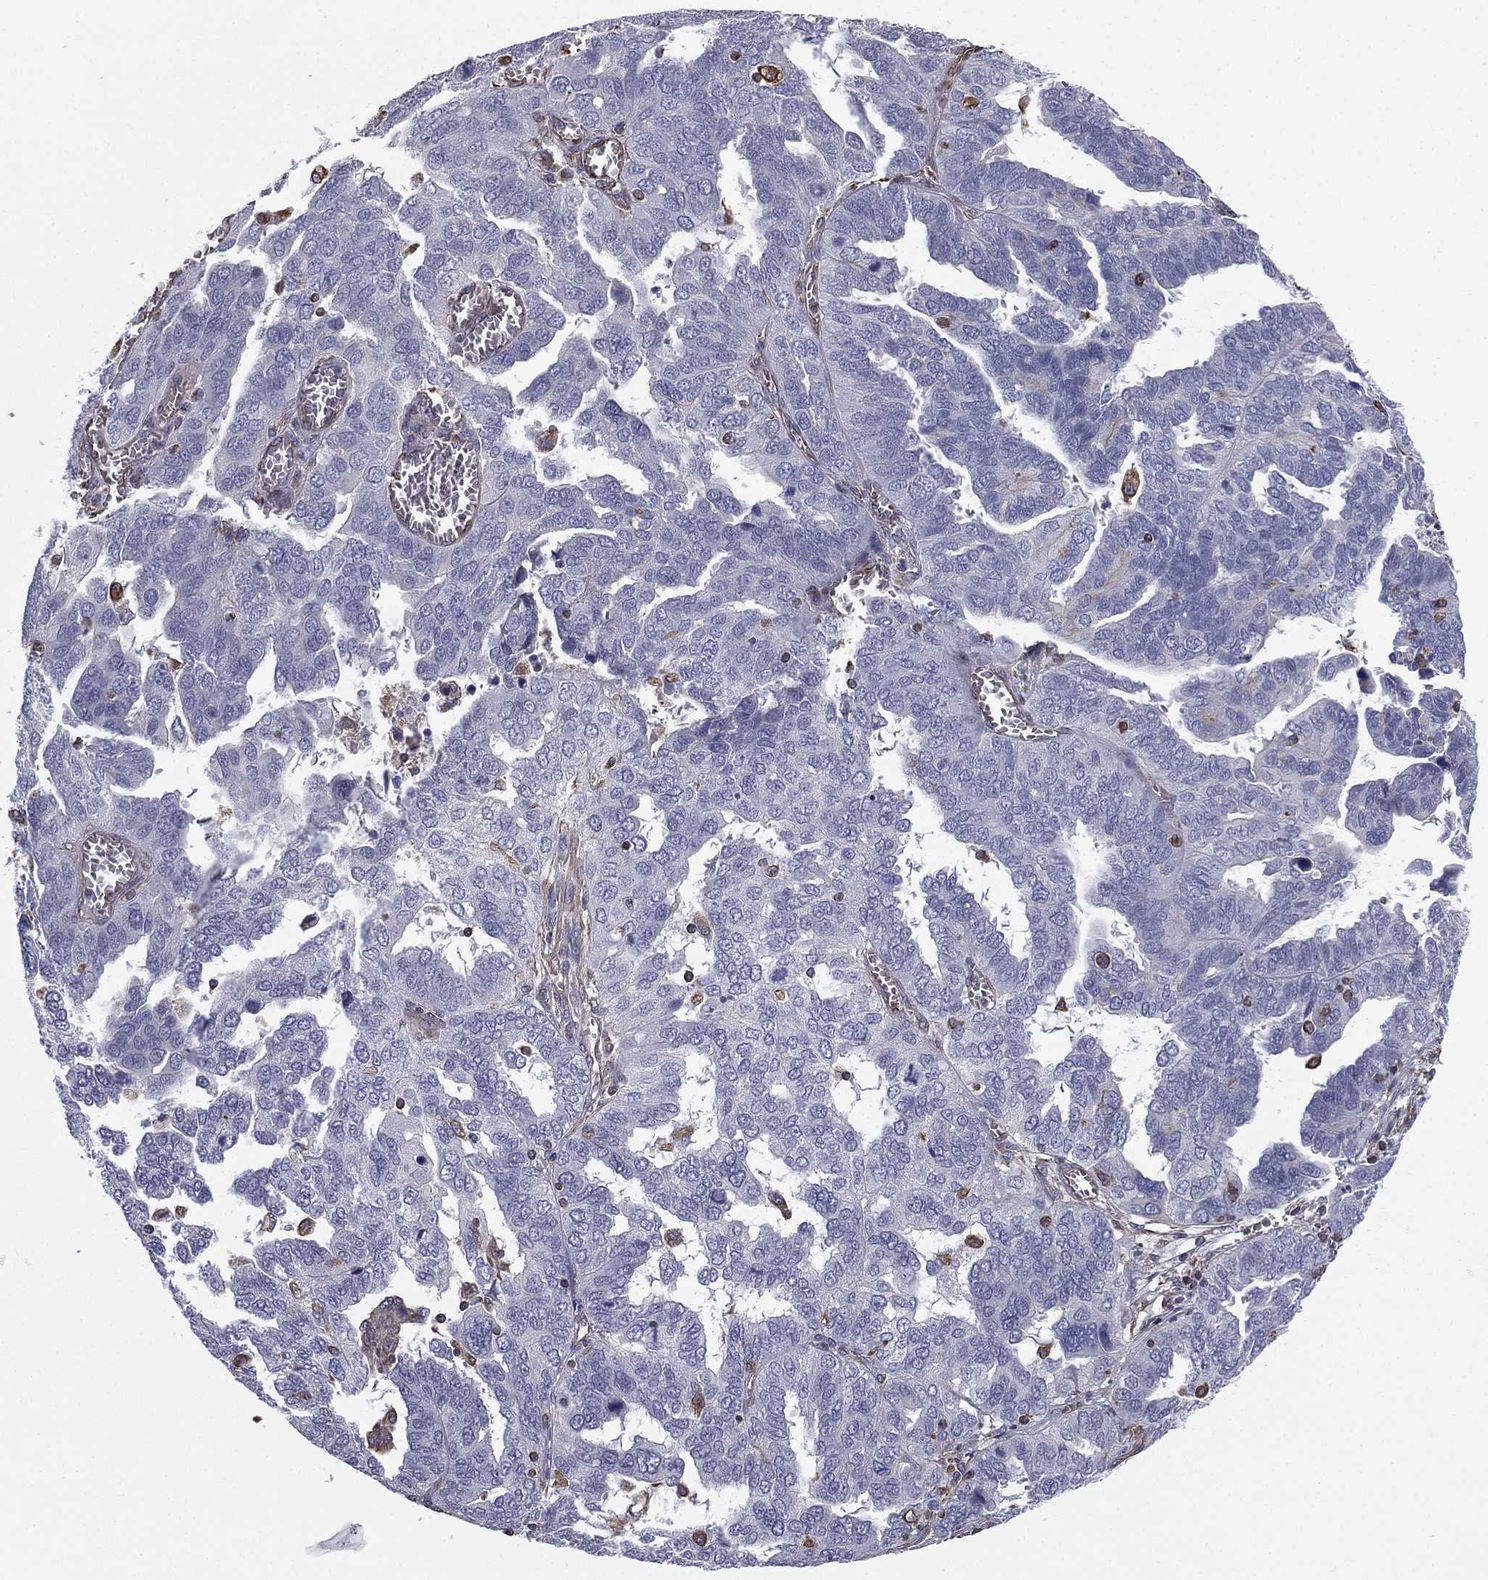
{"staining": {"intensity": "negative", "quantity": "none", "location": "none"}, "tissue": "ovarian cancer", "cell_type": "Tumor cells", "image_type": "cancer", "snomed": [{"axis": "morphology", "description": "Carcinoma, endometroid"}, {"axis": "topography", "description": "Soft tissue"}, {"axis": "topography", "description": "Ovary"}], "caption": "Protein analysis of ovarian cancer (endometroid carcinoma) displays no significant expression in tumor cells.", "gene": "SCUBE1", "patient": {"sex": "female", "age": 52}}